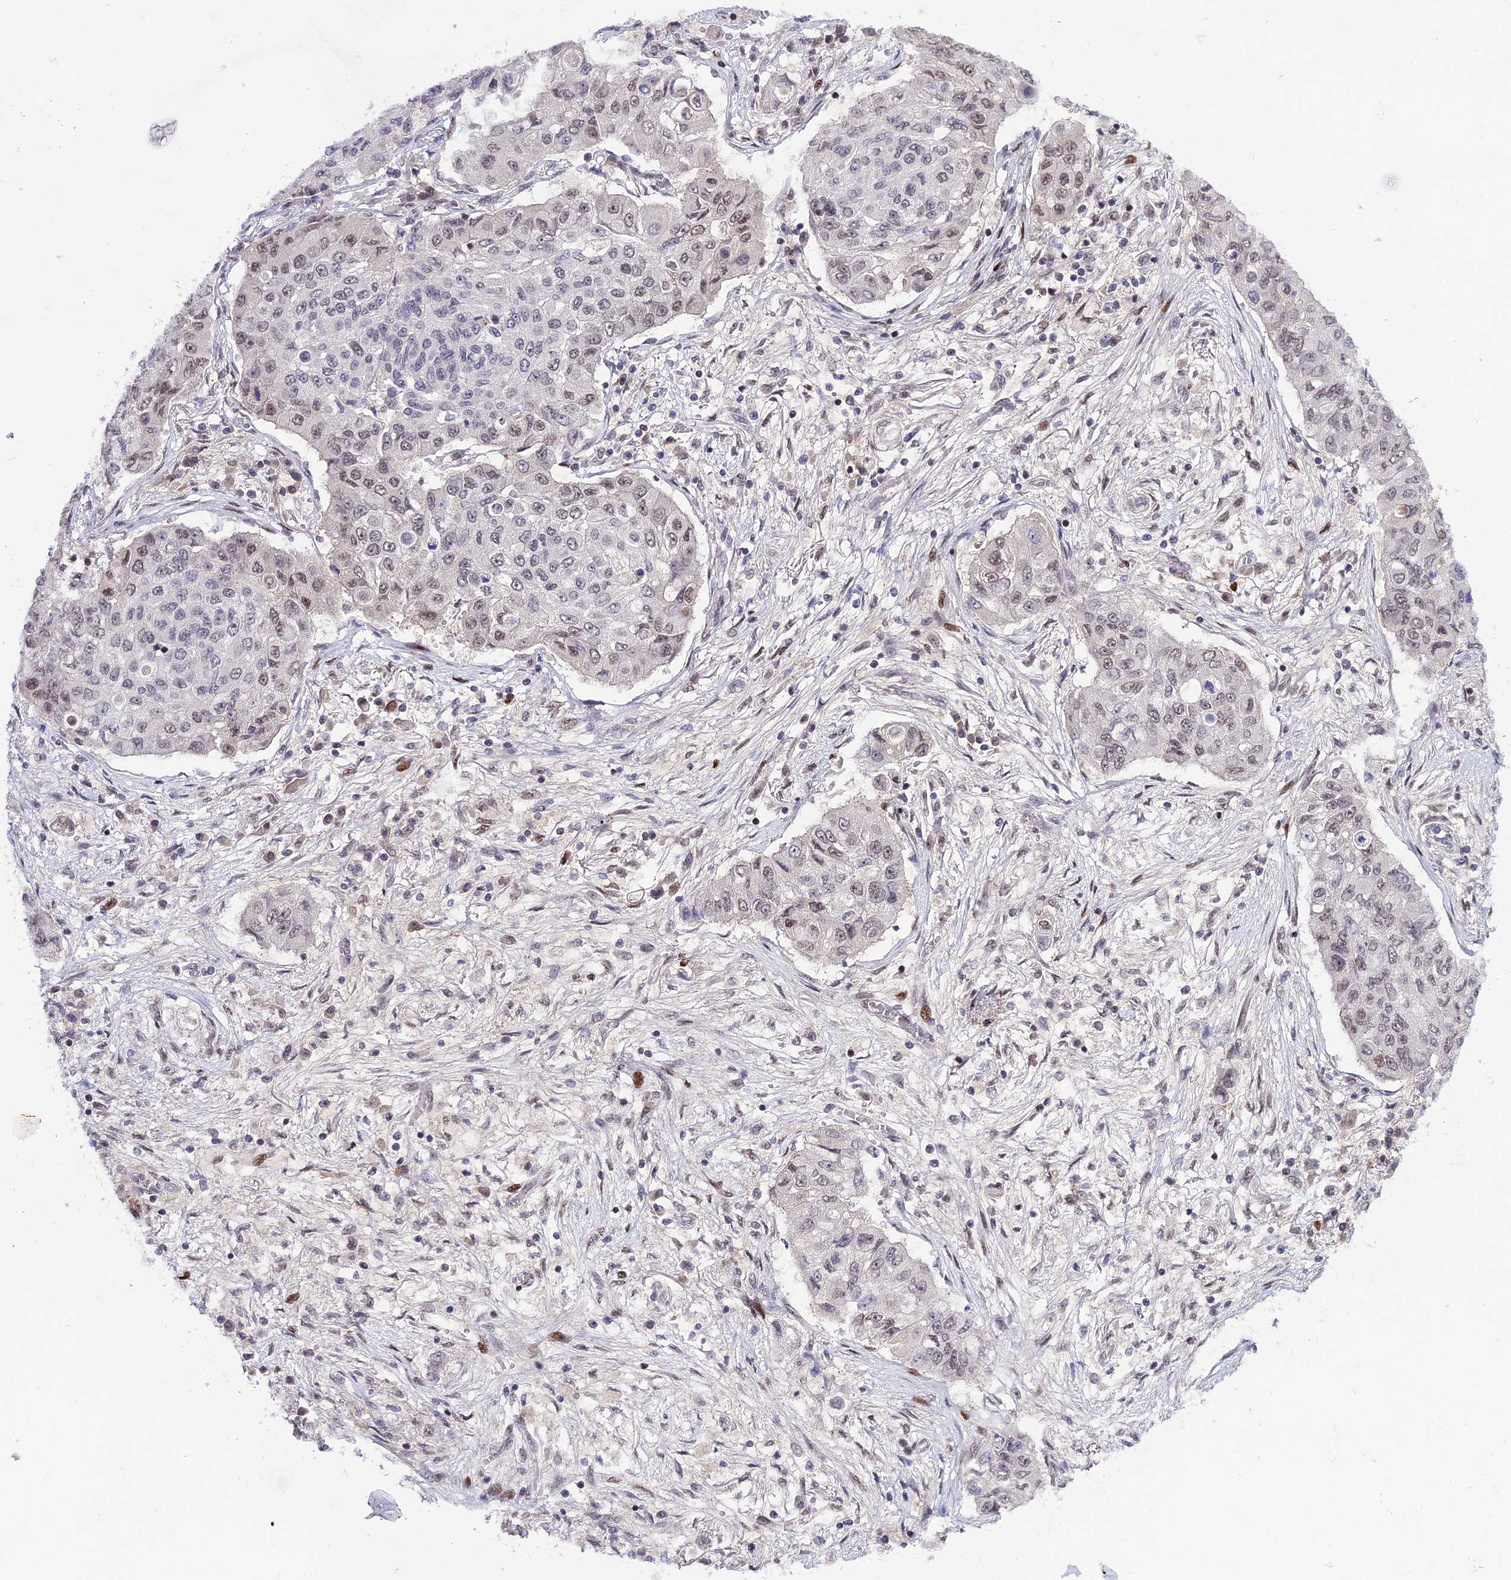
{"staining": {"intensity": "weak", "quantity": "<25%", "location": "nuclear"}, "tissue": "lung cancer", "cell_type": "Tumor cells", "image_type": "cancer", "snomed": [{"axis": "morphology", "description": "Squamous cell carcinoma, NOS"}, {"axis": "topography", "description": "Lung"}], "caption": "The IHC photomicrograph has no significant expression in tumor cells of squamous cell carcinoma (lung) tissue.", "gene": "SYT15", "patient": {"sex": "male", "age": 74}}